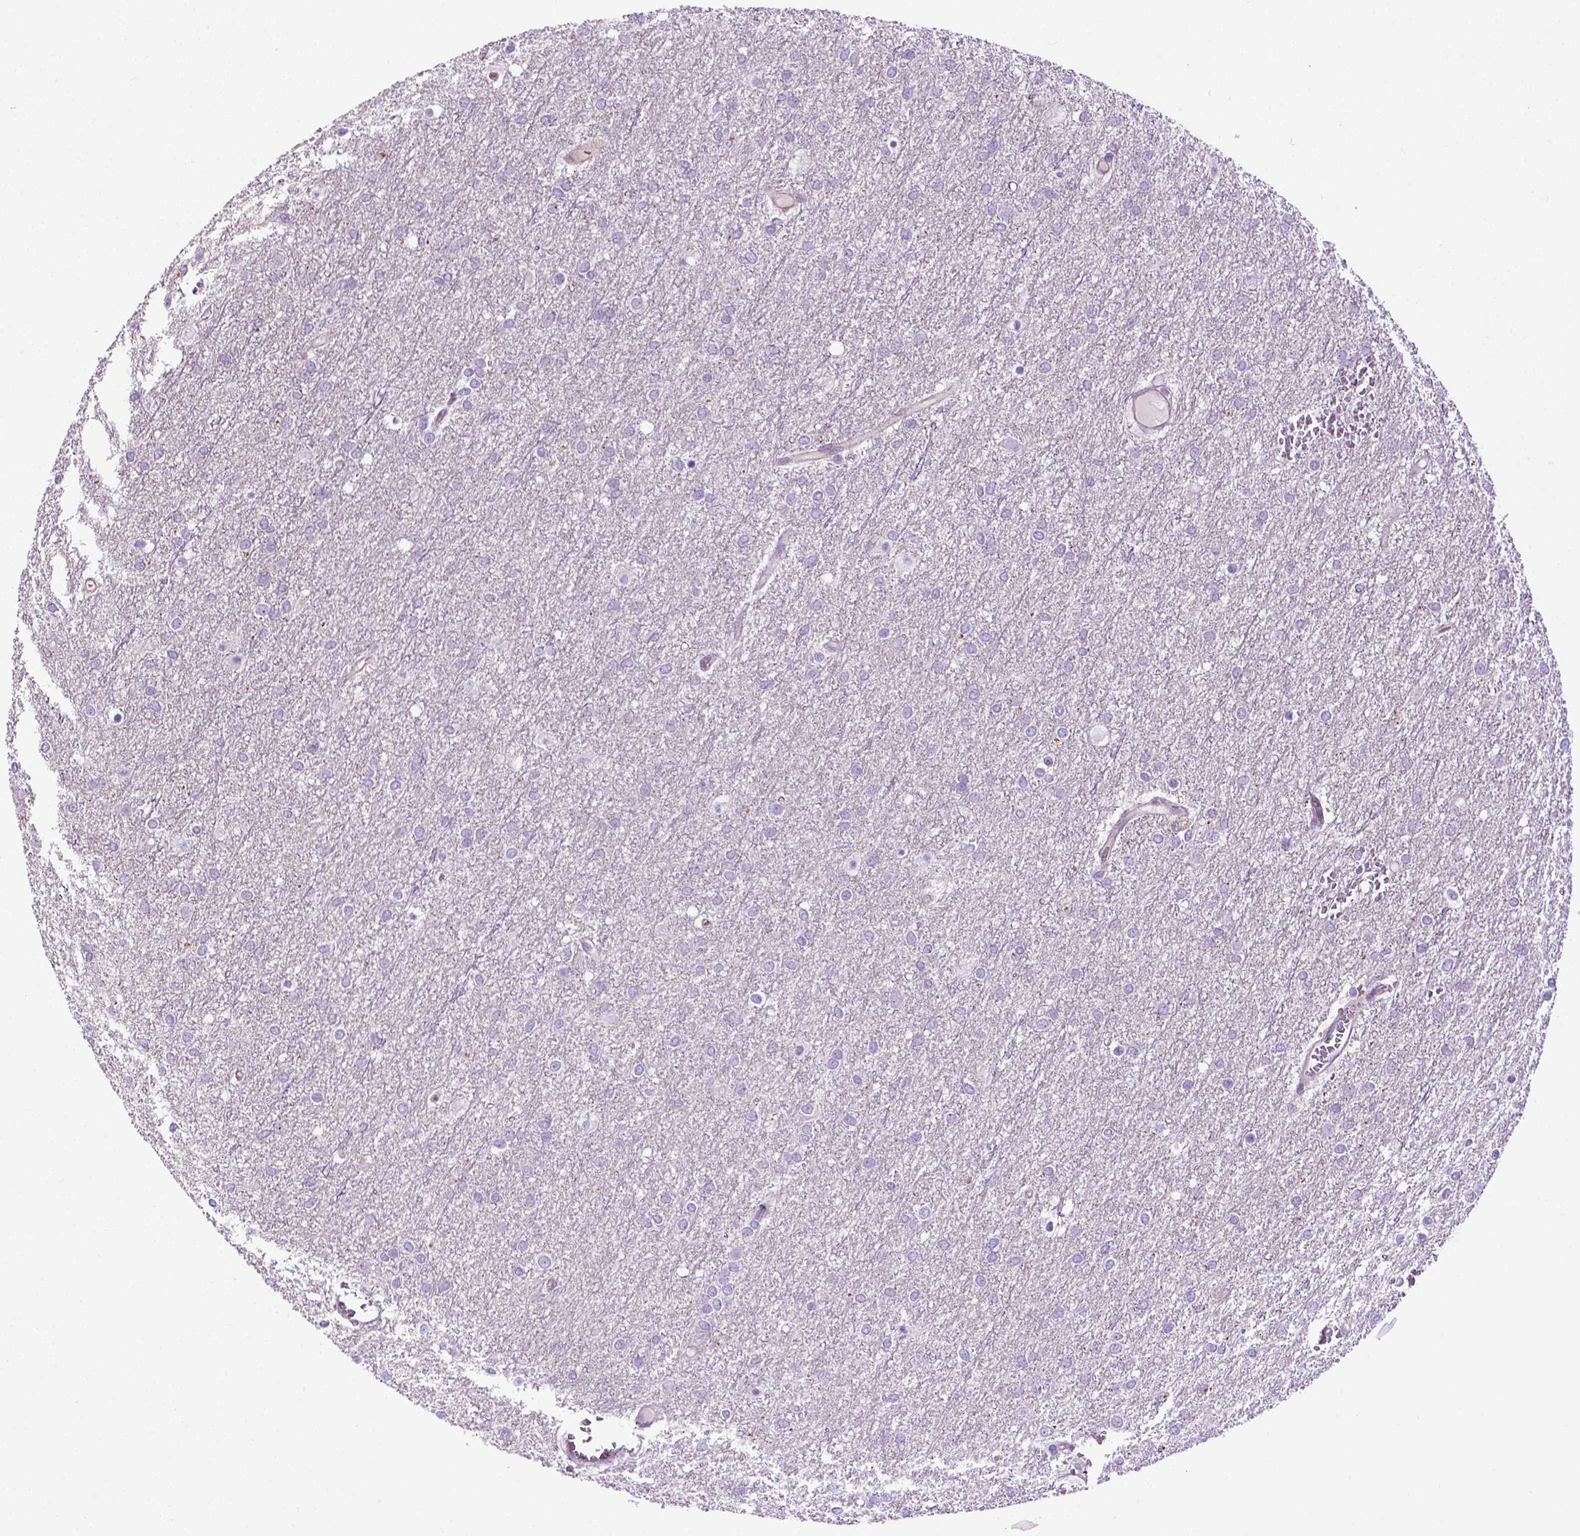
{"staining": {"intensity": "negative", "quantity": "none", "location": "none"}, "tissue": "glioma", "cell_type": "Tumor cells", "image_type": "cancer", "snomed": [{"axis": "morphology", "description": "Glioma, malignant, High grade"}, {"axis": "topography", "description": "Brain"}], "caption": "Tumor cells are negative for brown protein staining in malignant glioma (high-grade).", "gene": "SPECC1L", "patient": {"sex": "female", "age": 61}}